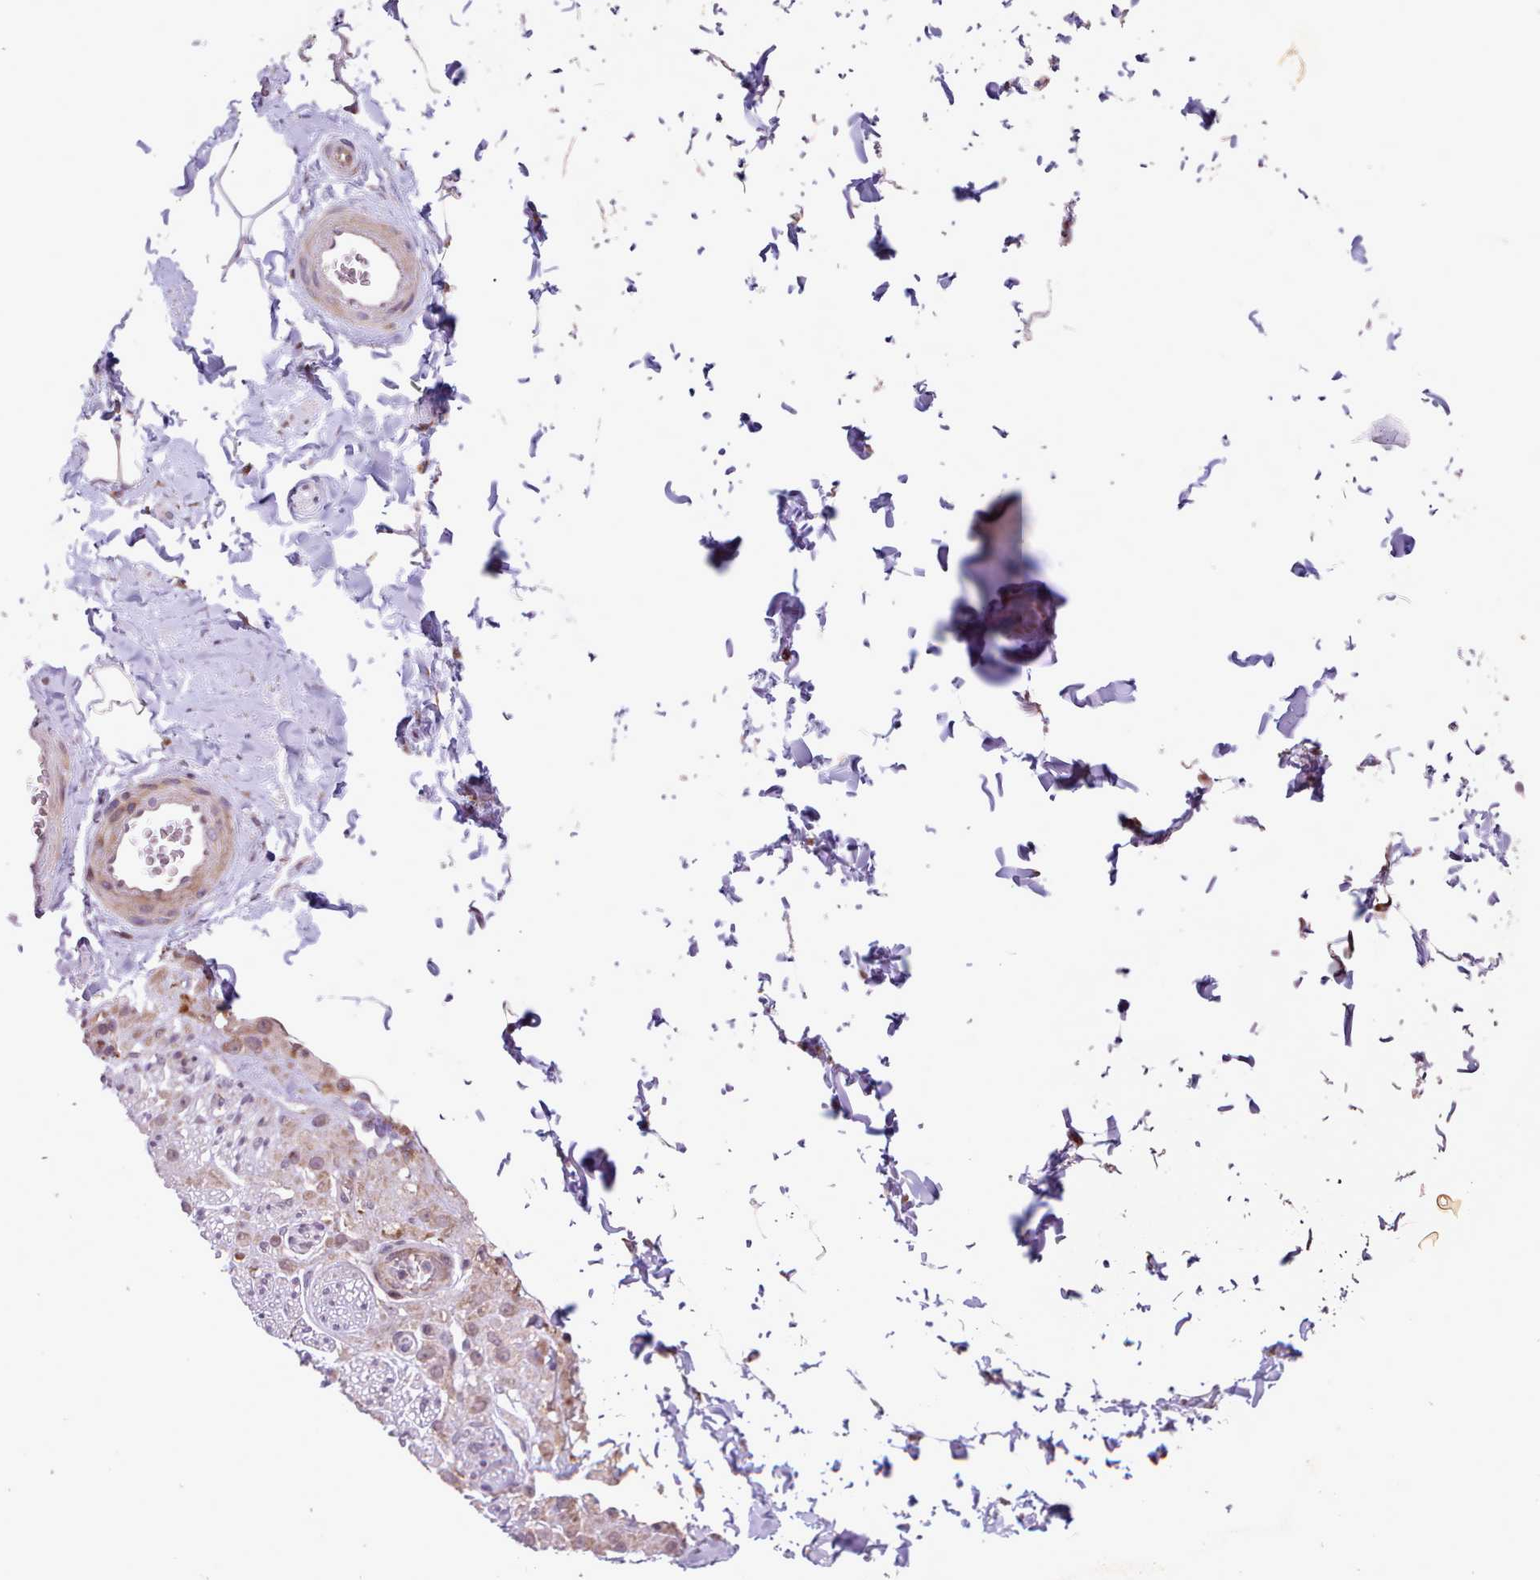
{"staining": {"intensity": "moderate", "quantity": ">75%", "location": "cytoplasmic/membranous"}, "tissue": "adipose tissue", "cell_type": "Adipocytes", "image_type": "normal", "snomed": [{"axis": "morphology", "description": "Normal tissue, NOS"}, {"axis": "topography", "description": "Soft tissue"}, {"axis": "topography", "description": "Vascular tissue"}, {"axis": "topography", "description": "Peripheral nerve tissue"}], "caption": "Adipose tissue stained with a brown dye displays moderate cytoplasmic/membranous positive expression in about >75% of adipocytes.", "gene": "TTLL3", "patient": {"sex": "male", "age": 32}}